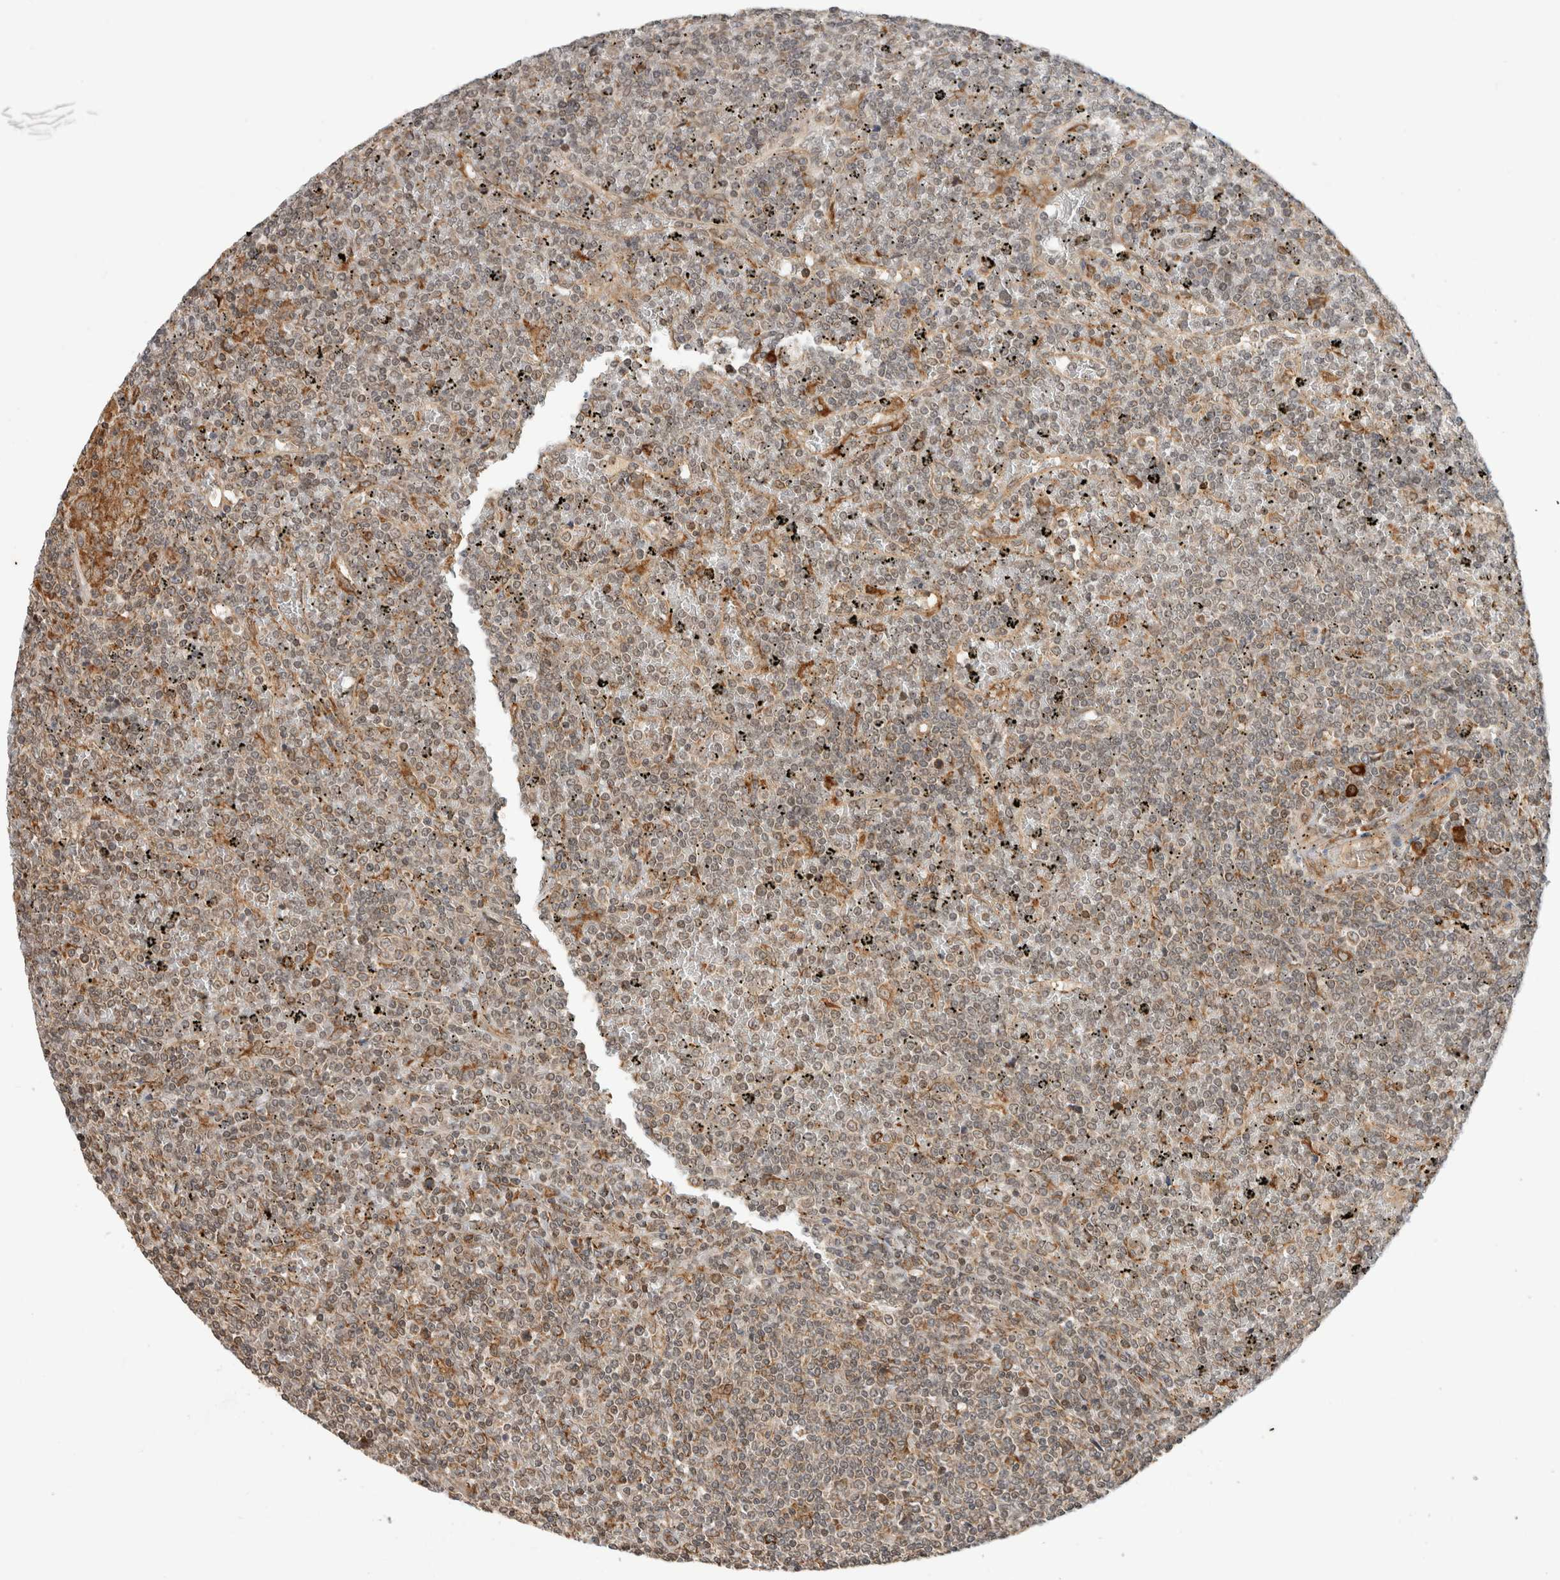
{"staining": {"intensity": "weak", "quantity": "<25%", "location": "nuclear"}, "tissue": "lymphoma", "cell_type": "Tumor cells", "image_type": "cancer", "snomed": [{"axis": "morphology", "description": "Malignant lymphoma, non-Hodgkin's type, Low grade"}, {"axis": "topography", "description": "Spleen"}], "caption": "High magnification brightfield microscopy of lymphoma stained with DAB (brown) and counterstained with hematoxylin (blue): tumor cells show no significant expression.", "gene": "MS4A7", "patient": {"sex": "female", "age": 19}}